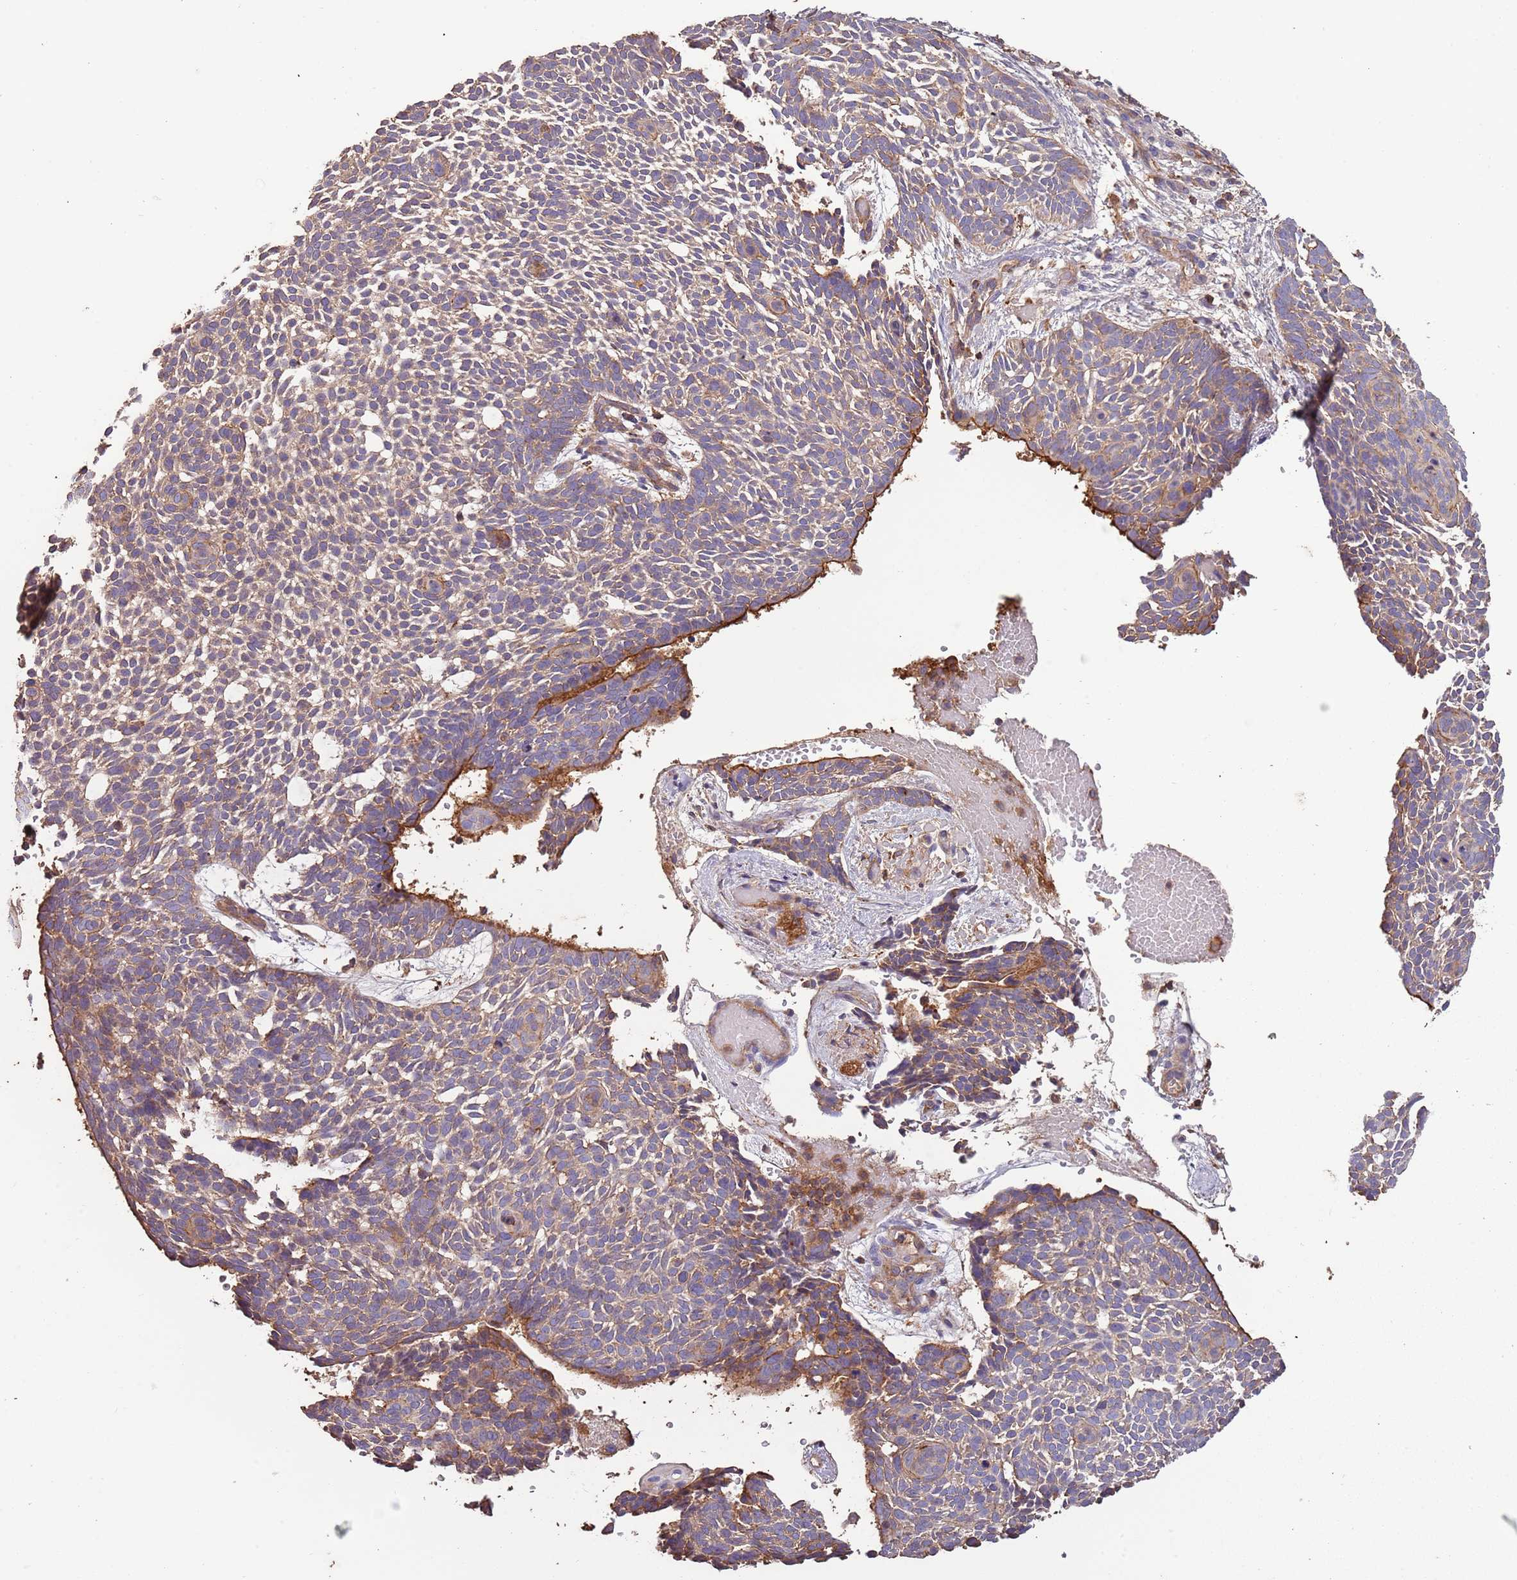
{"staining": {"intensity": "weak", "quantity": "25%-75%", "location": "cytoplasmic/membranous"}, "tissue": "skin cancer", "cell_type": "Tumor cells", "image_type": "cancer", "snomed": [{"axis": "morphology", "description": "Basal cell carcinoma"}, {"axis": "topography", "description": "Skin"}], "caption": "Tumor cells display low levels of weak cytoplasmic/membranous staining in approximately 25%-75% of cells in skin cancer. (brown staining indicates protein expression, while blue staining denotes nuclei).", "gene": "FECH", "patient": {"sex": "male", "age": 61}}